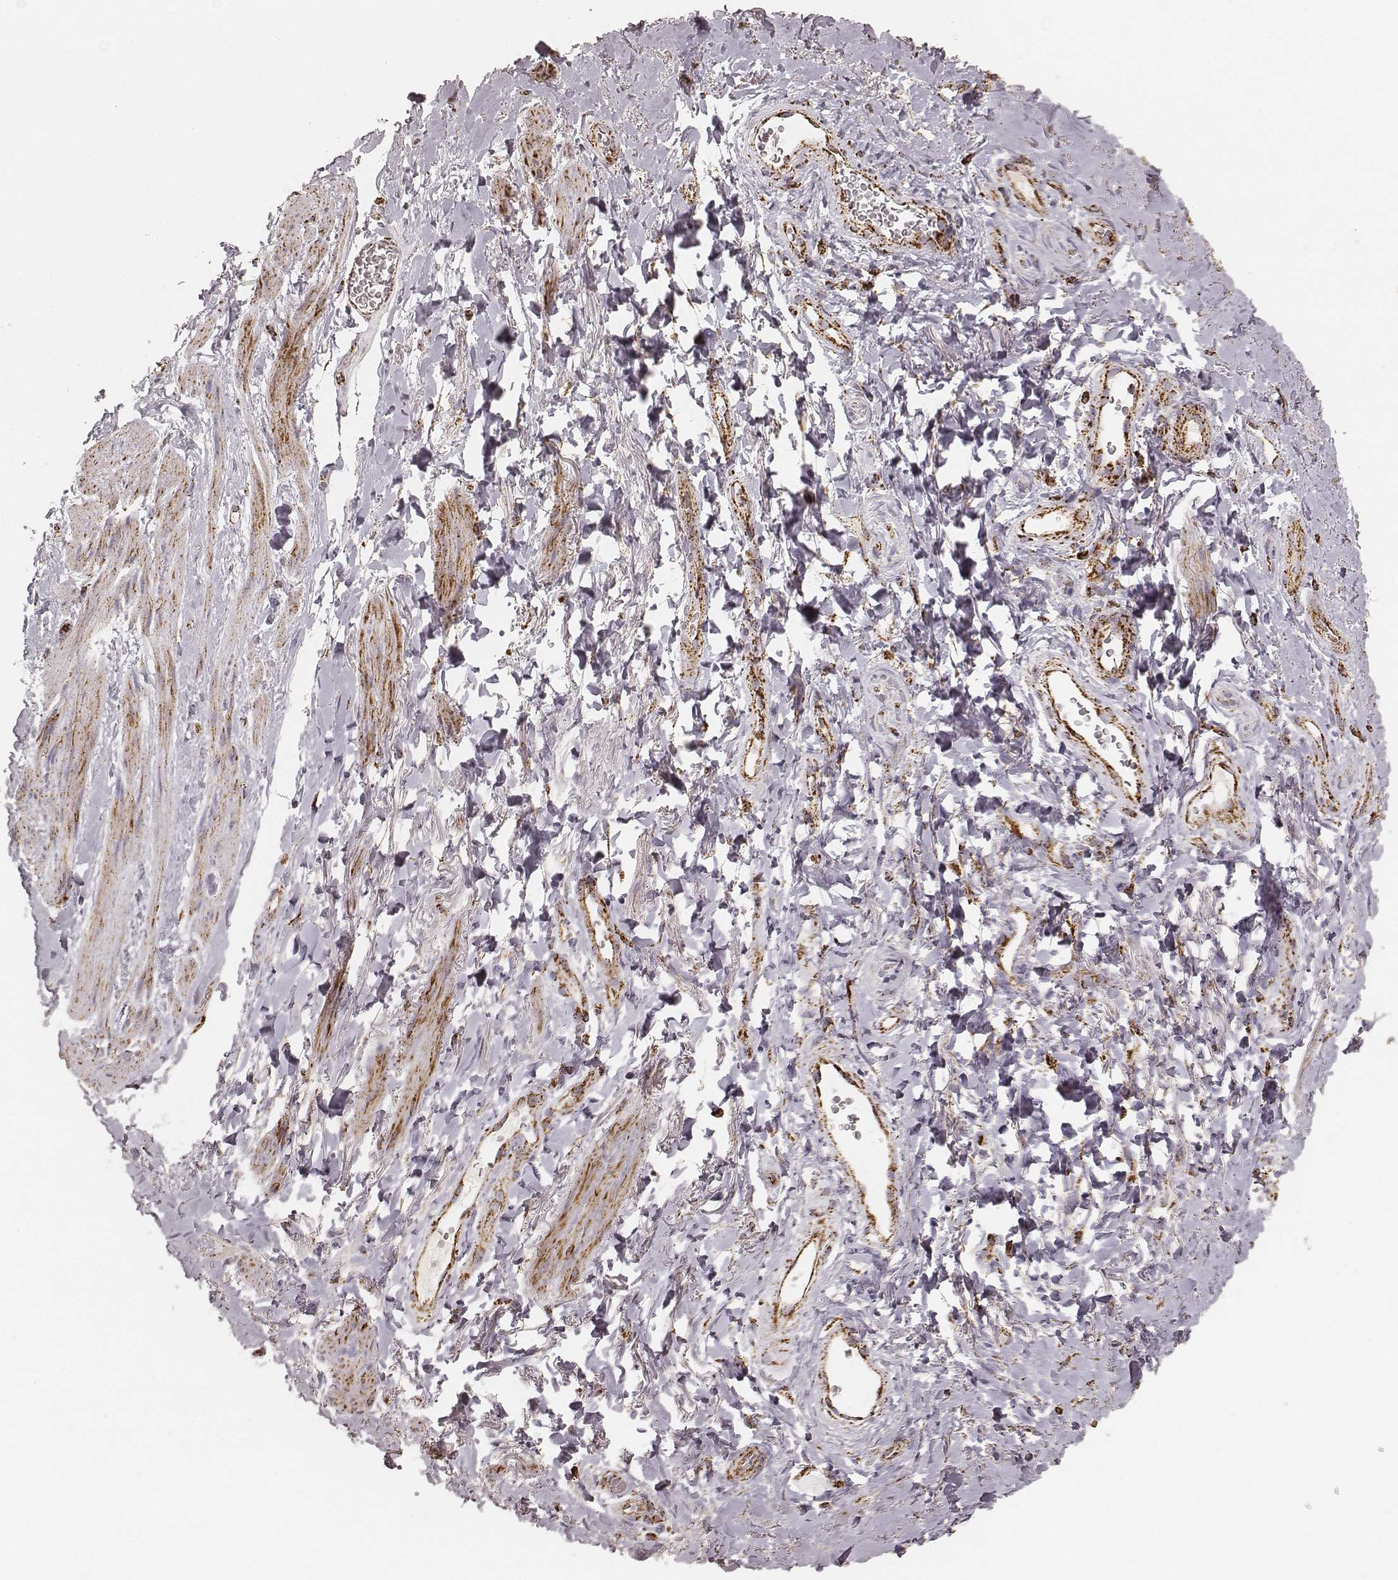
{"staining": {"intensity": "strong", "quantity": ">75%", "location": "cytoplasmic/membranous"}, "tissue": "adipose tissue", "cell_type": "Adipocytes", "image_type": "normal", "snomed": [{"axis": "morphology", "description": "Normal tissue, NOS"}, {"axis": "topography", "description": "Anal"}, {"axis": "topography", "description": "Peripheral nerve tissue"}], "caption": "A high-resolution histopathology image shows IHC staining of unremarkable adipose tissue, which displays strong cytoplasmic/membranous staining in about >75% of adipocytes.", "gene": "CS", "patient": {"sex": "male", "age": 53}}